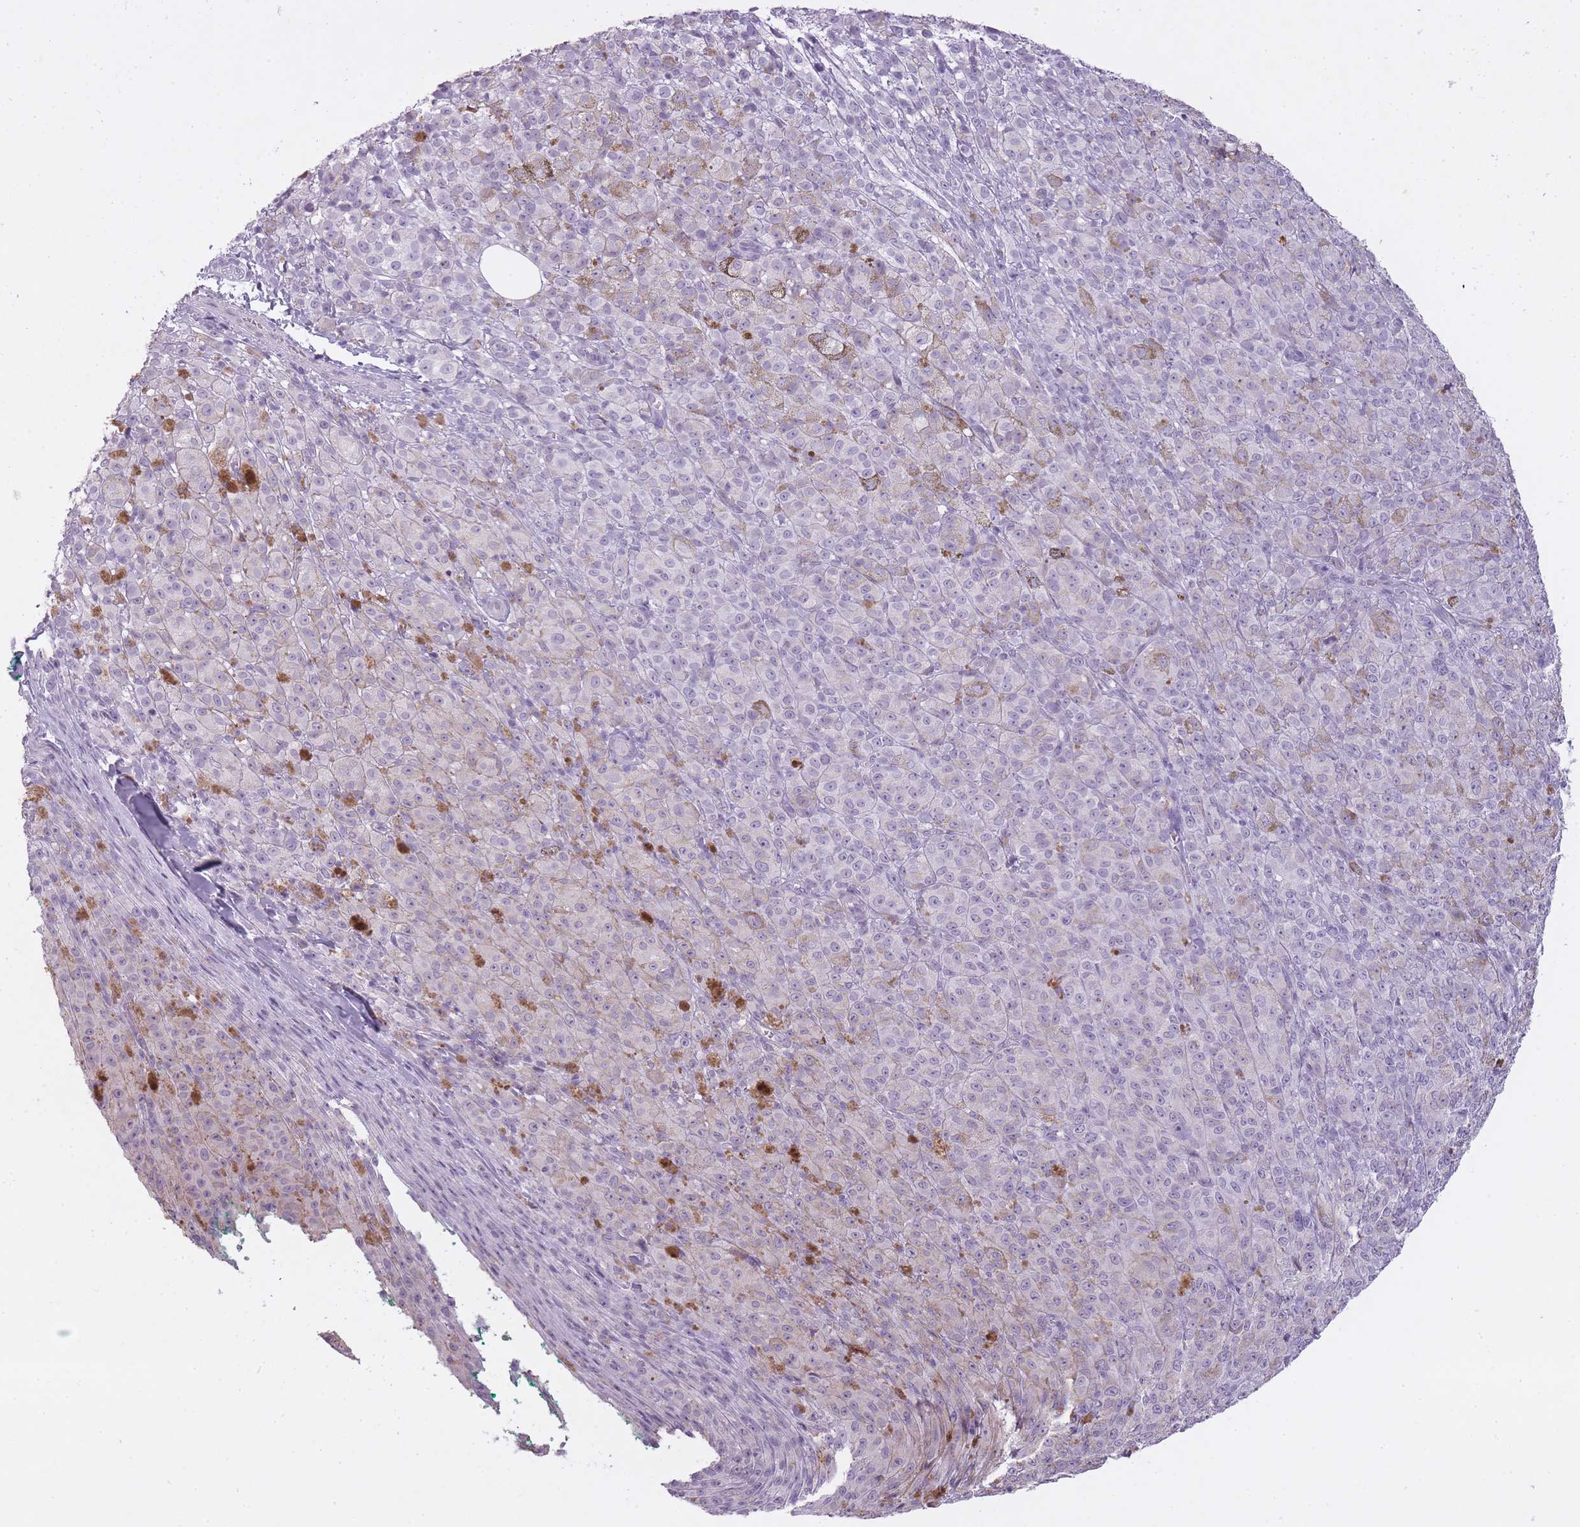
{"staining": {"intensity": "negative", "quantity": "none", "location": "none"}, "tissue": "melanoma", "cell_type": "Tumor cells", "image_type": "cancer", "snomed": [{"axis": "morphology", "description": "Malignant melanoma, NOS"}, {"axis": "topography", "description": "Skin"}], "caption": "This is an immunohistochemistry (IHC) photomicrograph of human malignant melanoma. There is no positivity in tumor cells.", "gene": "RFX4", "patient": {"sex": "female", "age": 52}}